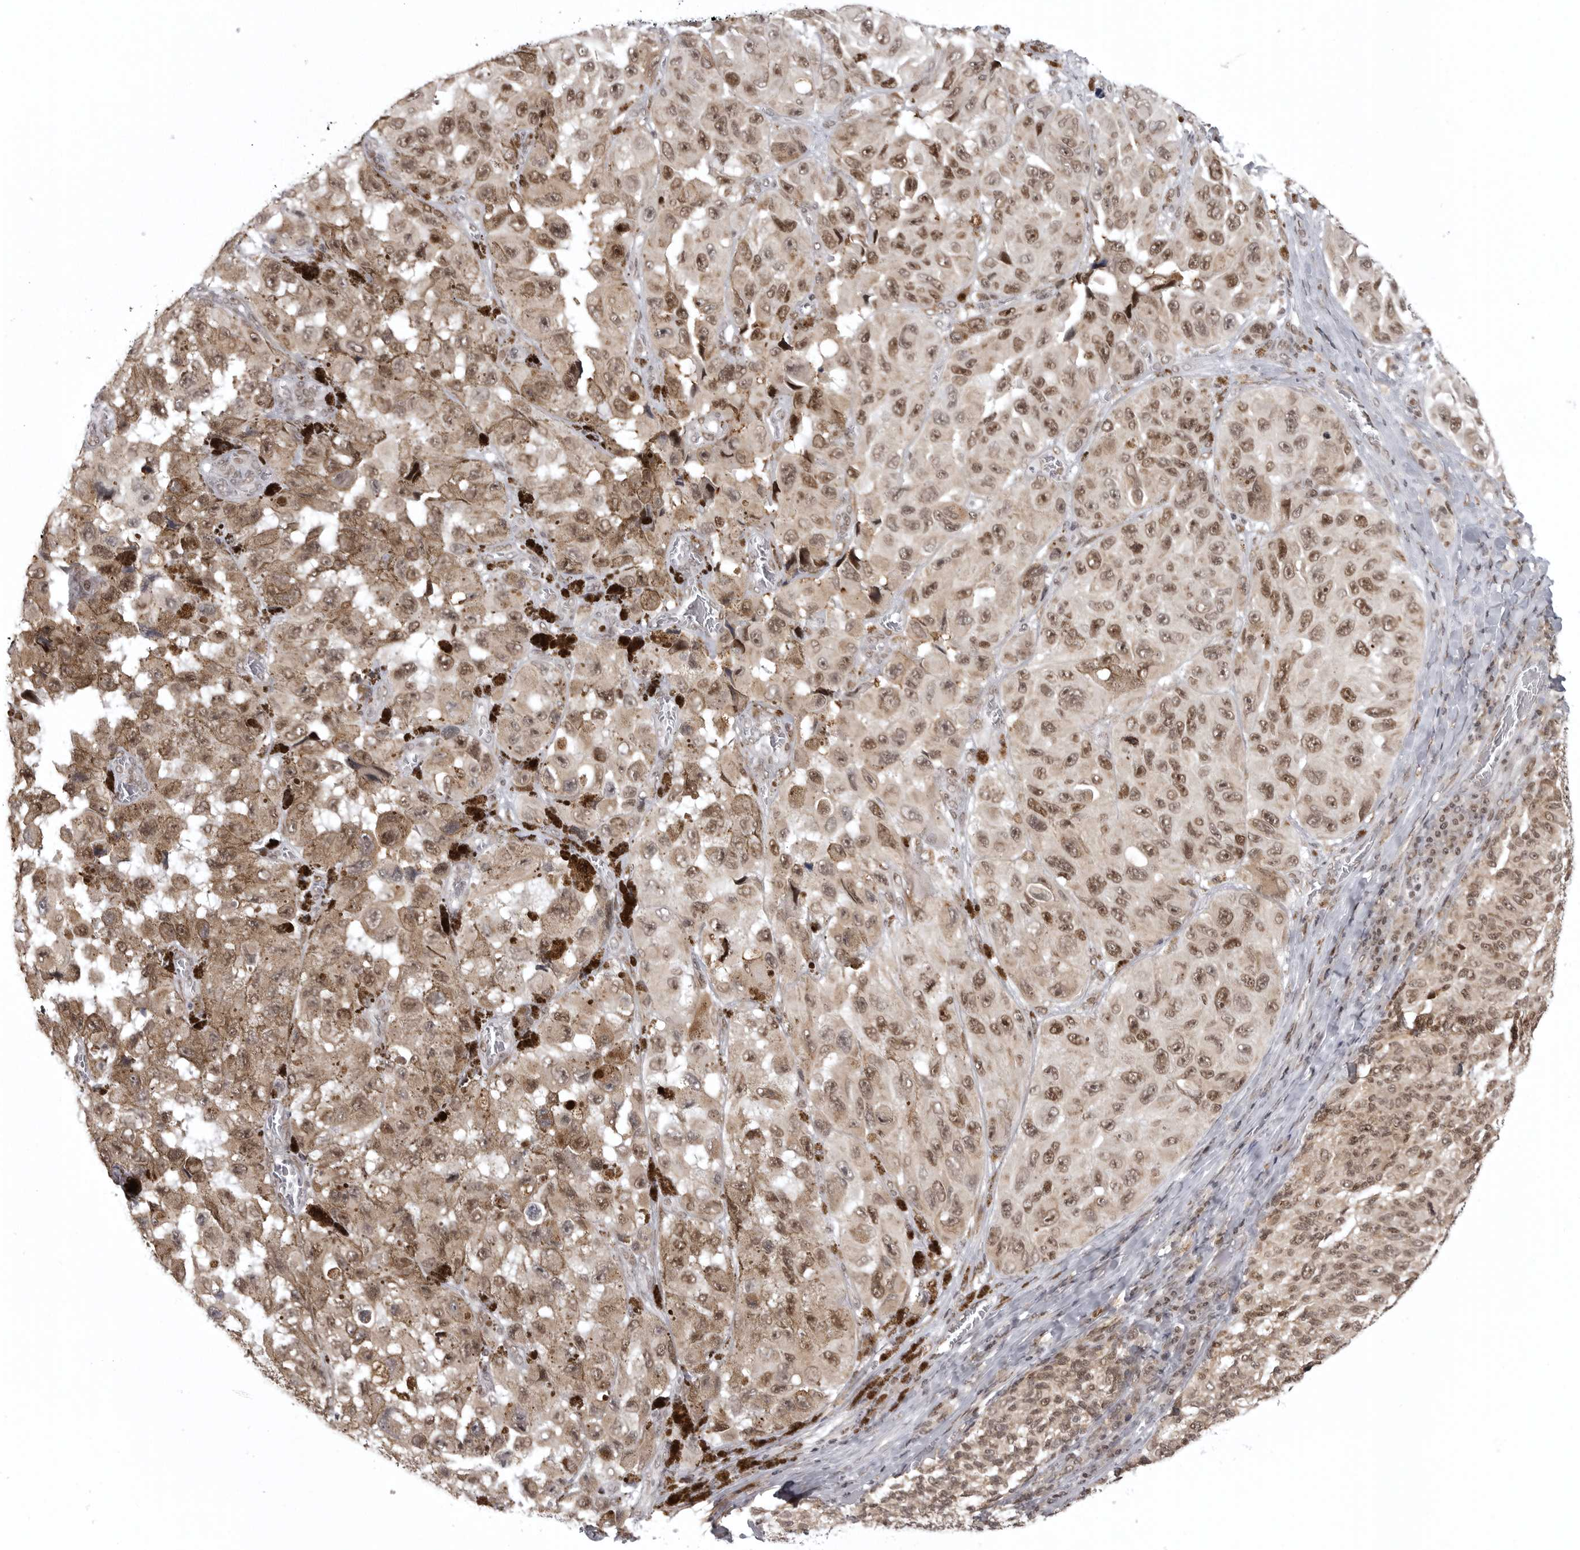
{"staining": {"intensity": "moderate", "quantity": ">75%", "location": "cytoplasmic/membranous,nuclear"}, "tissue": "melanoma", "cell_type": "Tumor cells", "image_type": "cancer", "snomed": [{"axis": "morphology", "description": "Malignant melanoma, NOS"}, {"axis": "topography", "description": "Skin"}], "caption": "Immunohistochemistry (IHC) of malignant melanoma reveals medium levels of moderate cytoplasmic/membranous and nuclear staining in approximately >75% of tumor cells.", "gene": "PRDM10", "patient": {"sex": "female", "age": 73}}